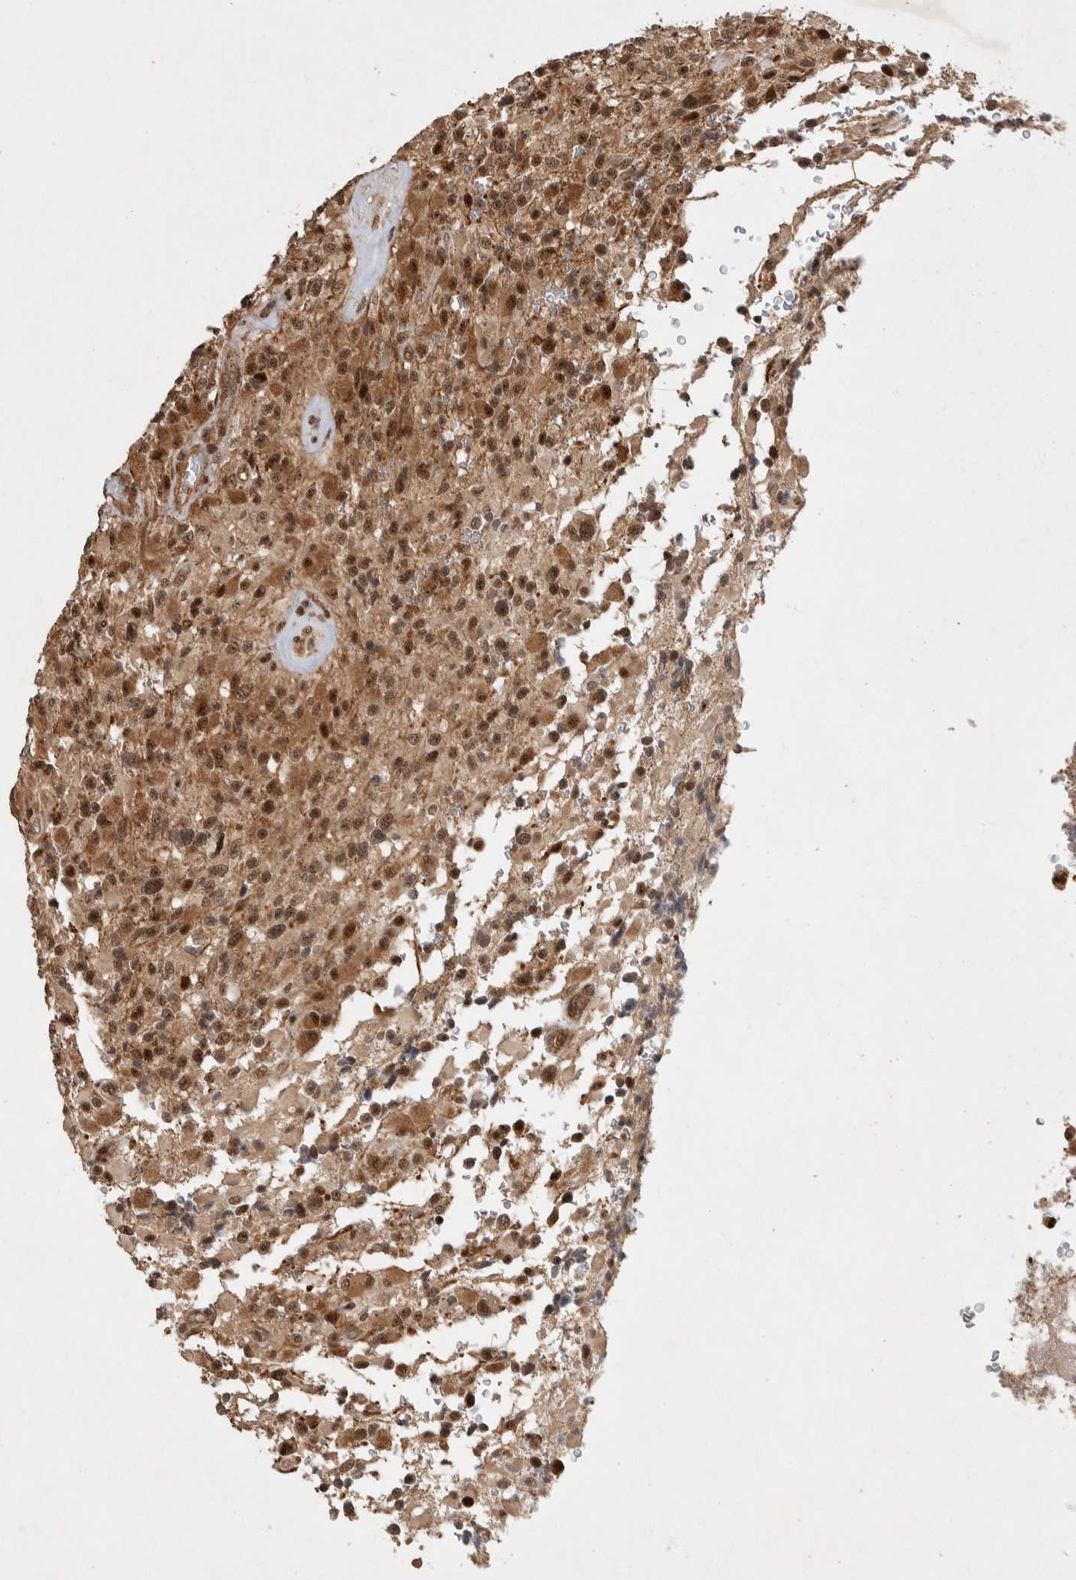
{"staining": {"intensity": "moderate", "quantity": ">75%", "location": "cytoplasmic/membranous,nuclear"}, "tissue": "glioma", "cell_type": "Tumor cells", "image_type": "cancer", "snomed": [{"axis": "morphology", "description": "Glioma, malignant, High grade"}, {"axis": "topography", "description": "Brain"}], "caption": "Malignant glioma (high-grade) stained with DAB (3,3'-diaminobenzidine) IHC demonstrates medium levels of moderate cytoplasmic/membranous and nuclear expression in approximately >75% of tumor cells. The staining was performed using DAB (3,3'-diaminobenzidine), with brown indicating positive protein expression. Nuclei are stained blue with hematoxylin.", "gene": "TOR1B", "patient": {"sex": "male", "age": 71}}